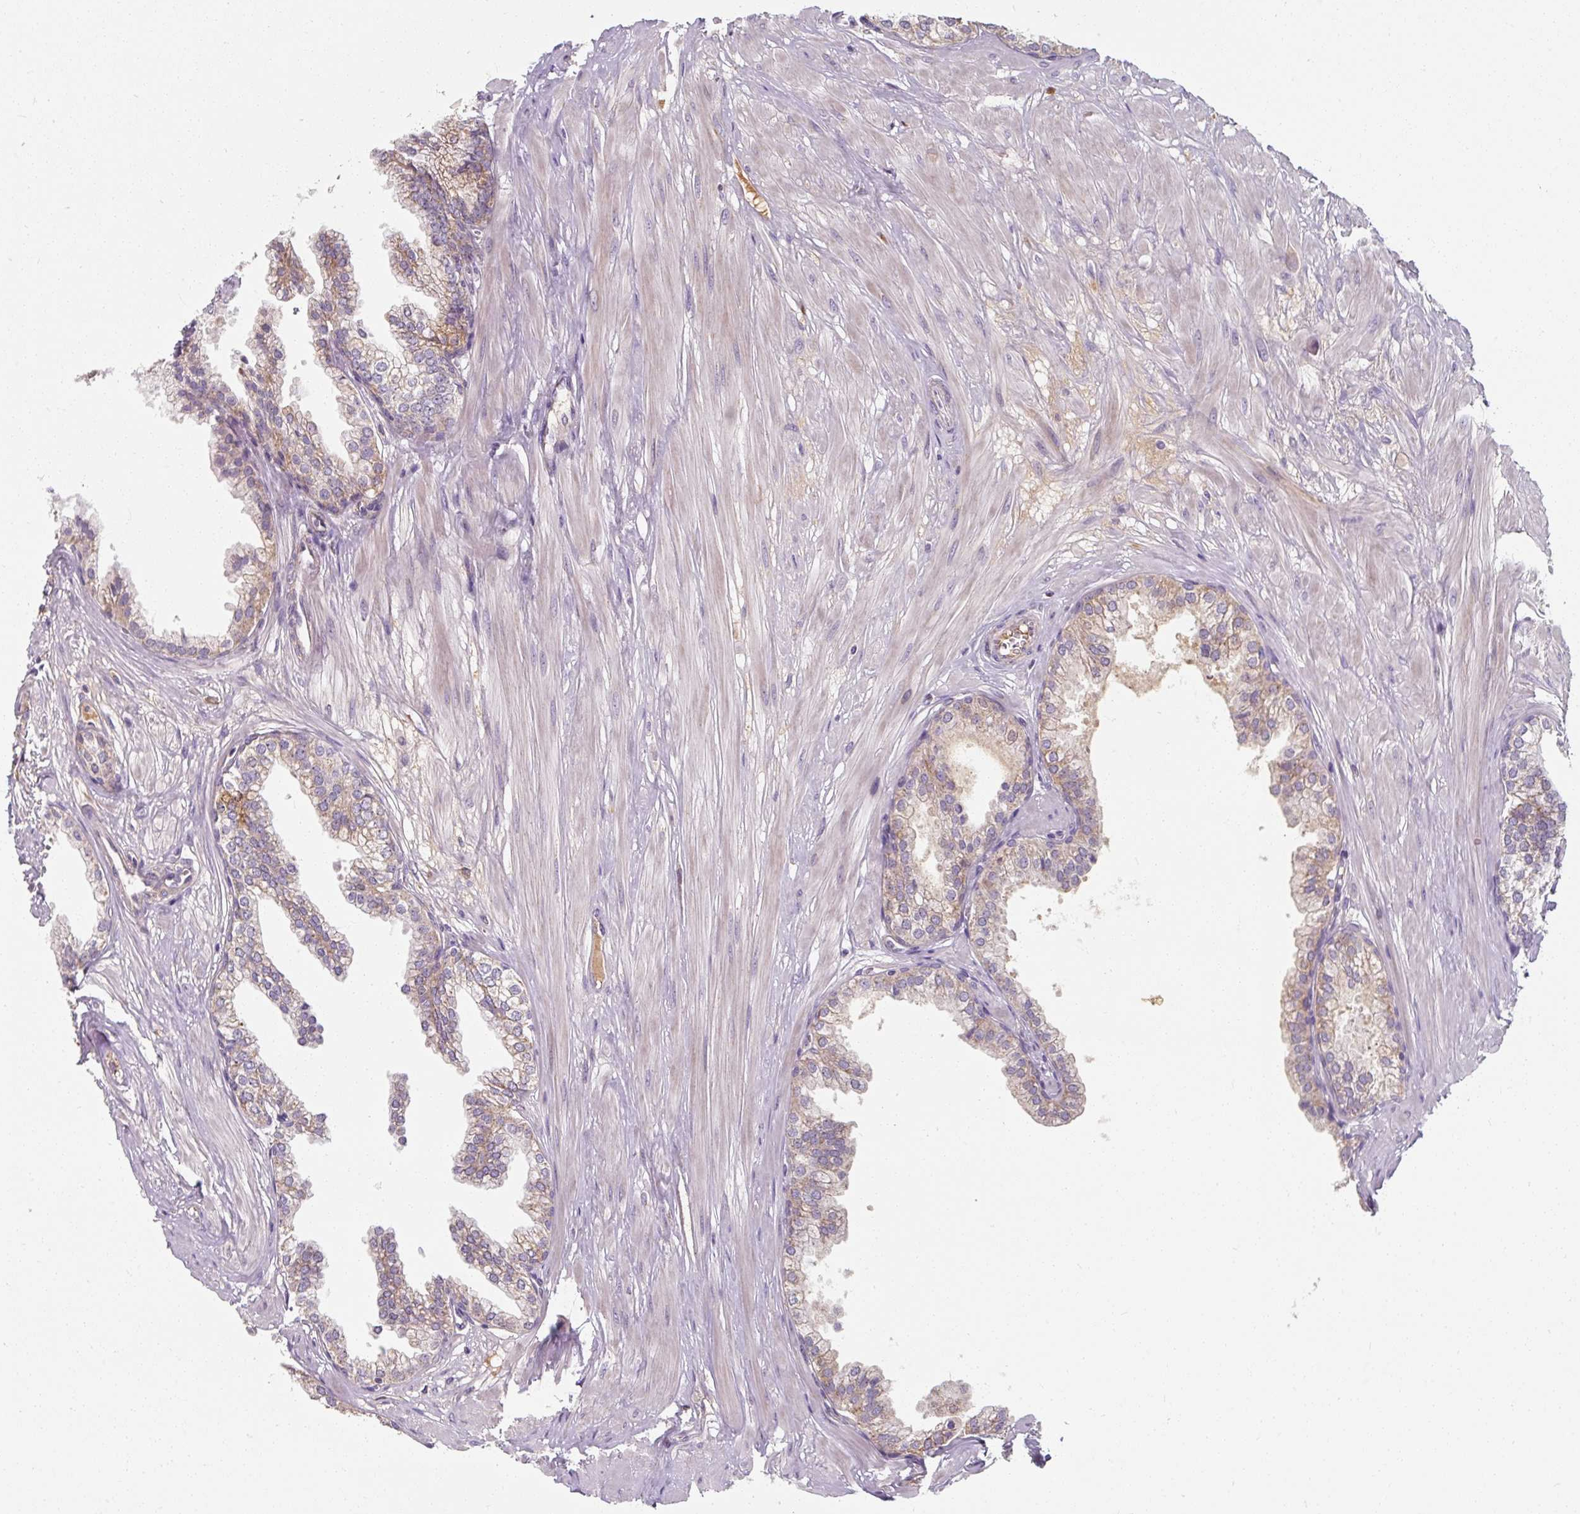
{"staining": {"intensity": "weak", "quantity": "25%-75%", "location": "cytoplasmic/membranous"}, "tissue": "prostate", "cell_type": "Glandular cells", "image_type": "normal", "snomed": [{"axis": "morphology", "description": "Normal tissue, NOS"}, {"axis": "topography", "description": "Prostate"}, {"axis": "topography", "description": "Peripheral nerve tissue"}], "caption": "Brown immunohistochemical staining in benign human prostate shows weak cytoplasmic/membranous staining in approximately 25%-75% of glandular cells. The staining is performed using DAB (3,3'-diaminobenzidine) brown chromogen to label protein expression. The nuclei are counter-stained blue using hematoxylin.", "gene": "TSEN54", "patient": {"sex": "male", "age": 55}}